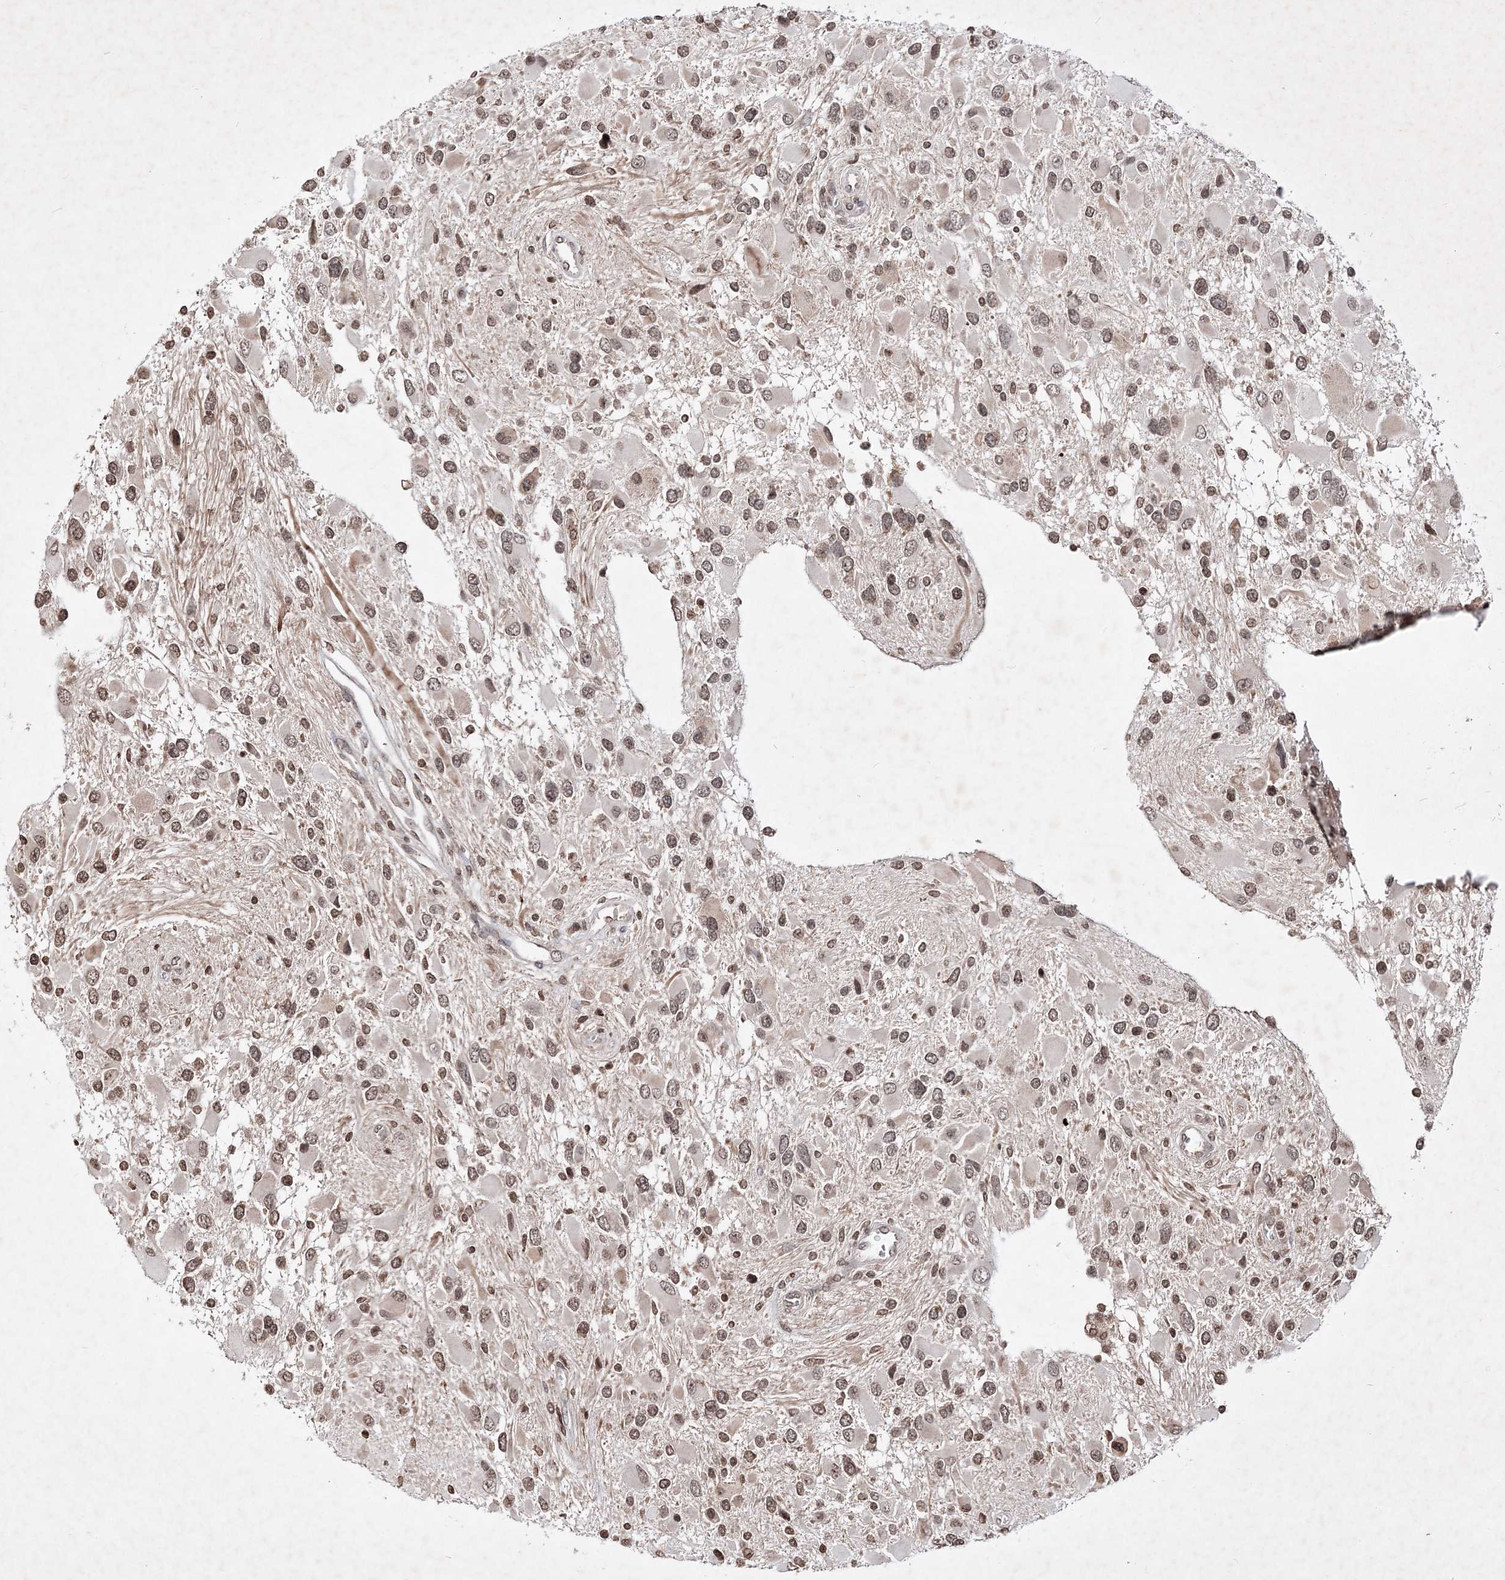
{"staining": {"intensity": "moderate", "quantity": ">75%", "location": "nuclear"}, "tissue": "glioma", "cell_type": "Tumor cells", "image_type": "cancer", "snomed": [{"axis": "morphology", "description": "Glioma, malignant, High grade"}, {"axis": "topography", "description": "Brain"}], "caption": "High-magnification brightfield microscopy of glioma stained with DAB (brown) and counterstained with hematoxylin (blue). tumor cells exhibit moderate nuclear expression is identified in approximately>75% of cells.", "gene": "SOWAHB", "patient": {"sex": "male", "age": 53}}